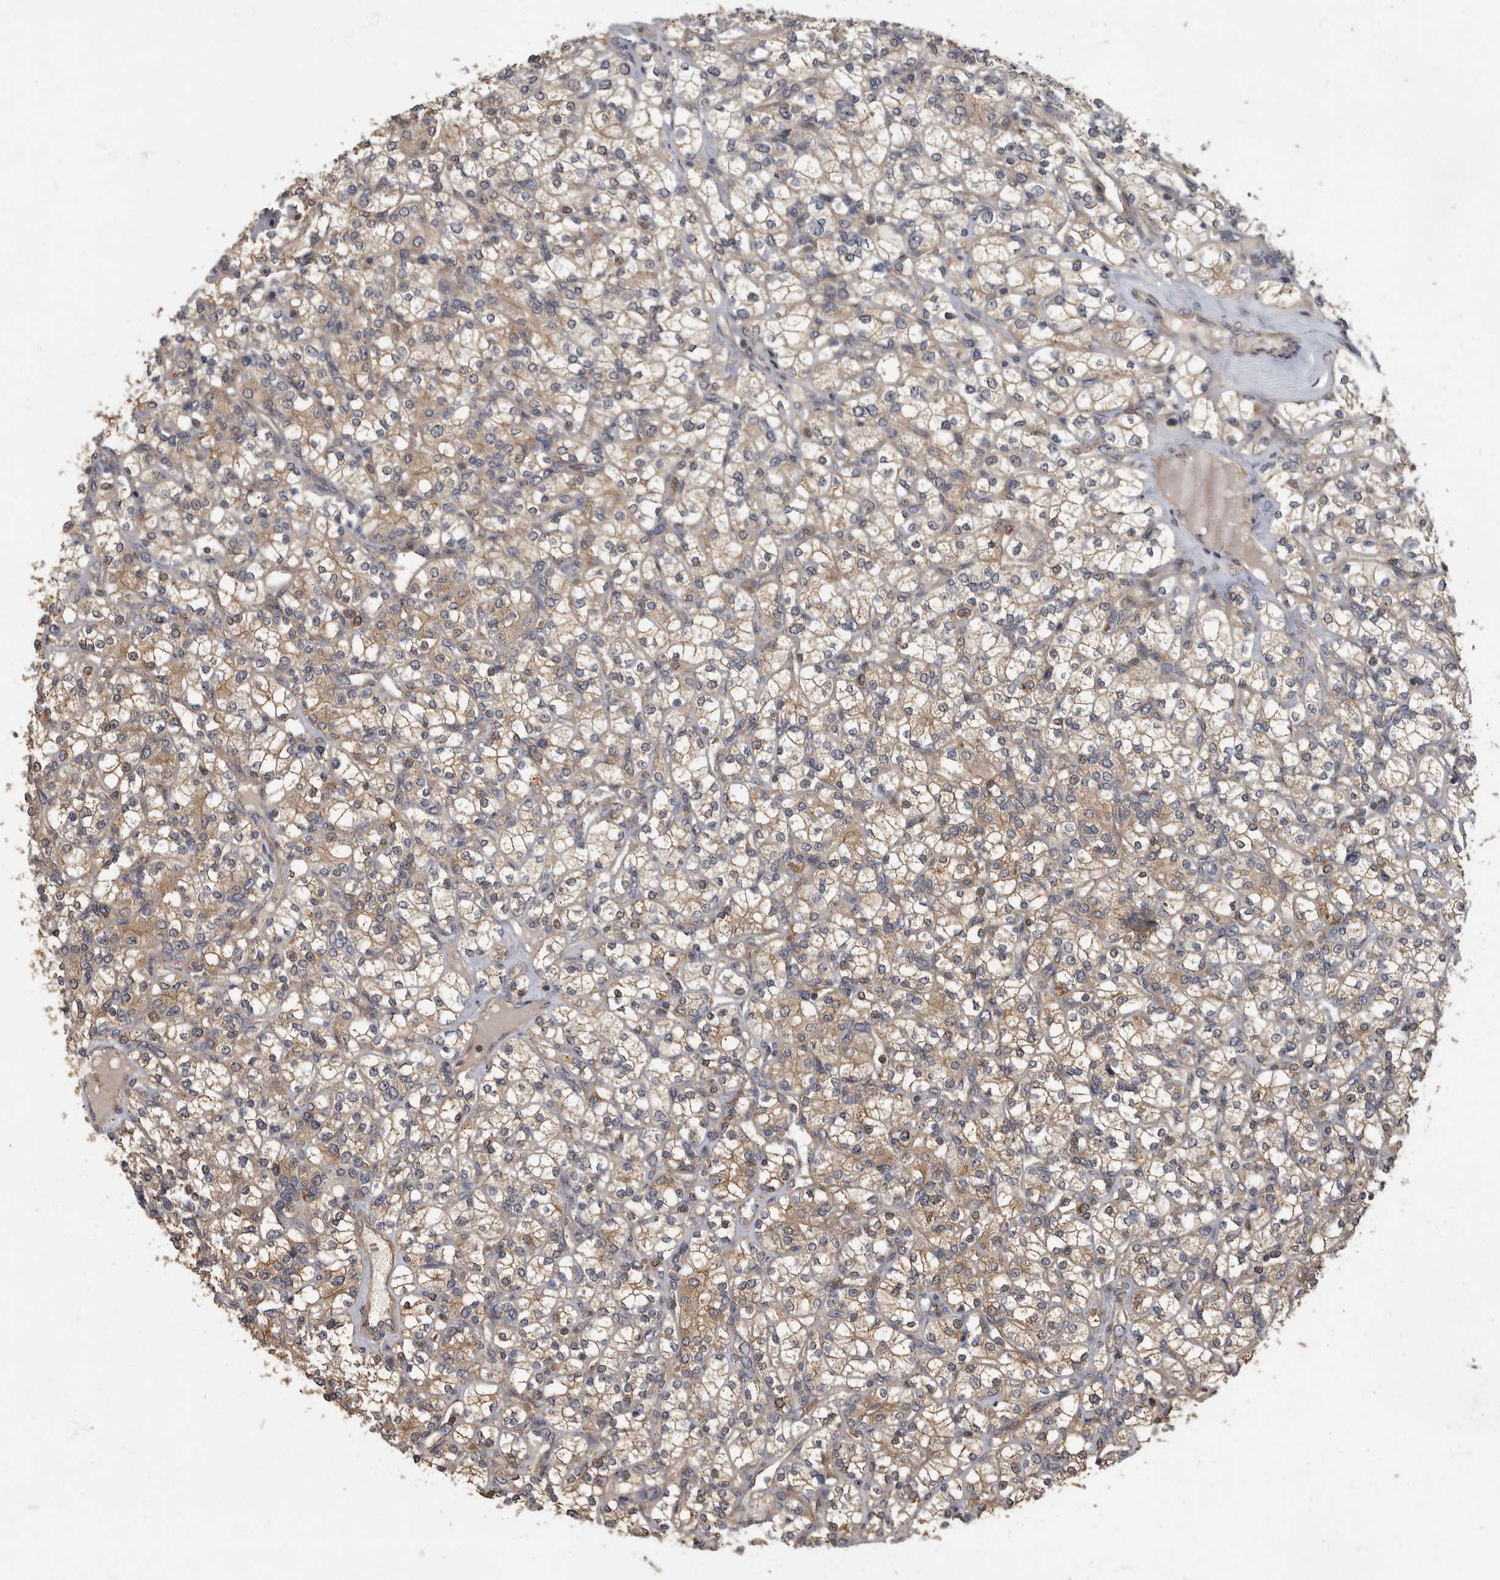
{"staining": {"intensity": "weak", "quantity": ">75%", "location": "cytoplasmic/membranous"}, "tissue": "renal cancer", "cell_type": "Tumor cells", "image_type": "cancer", "snomed": [{"axis": "morphology", "description": "Adenocarcinoma, NOS"}, {"axis": "topography", "description": "Kidney"}], "caption": "Renal adenocarcinoma stained with immunohistochemistry (IHC) demonstrates weak cytoplasmic/membranous positivity in approximately >75% of tumor cells.", "gene": "IQCK", "patient": {"sex": "male", "age": 77}}